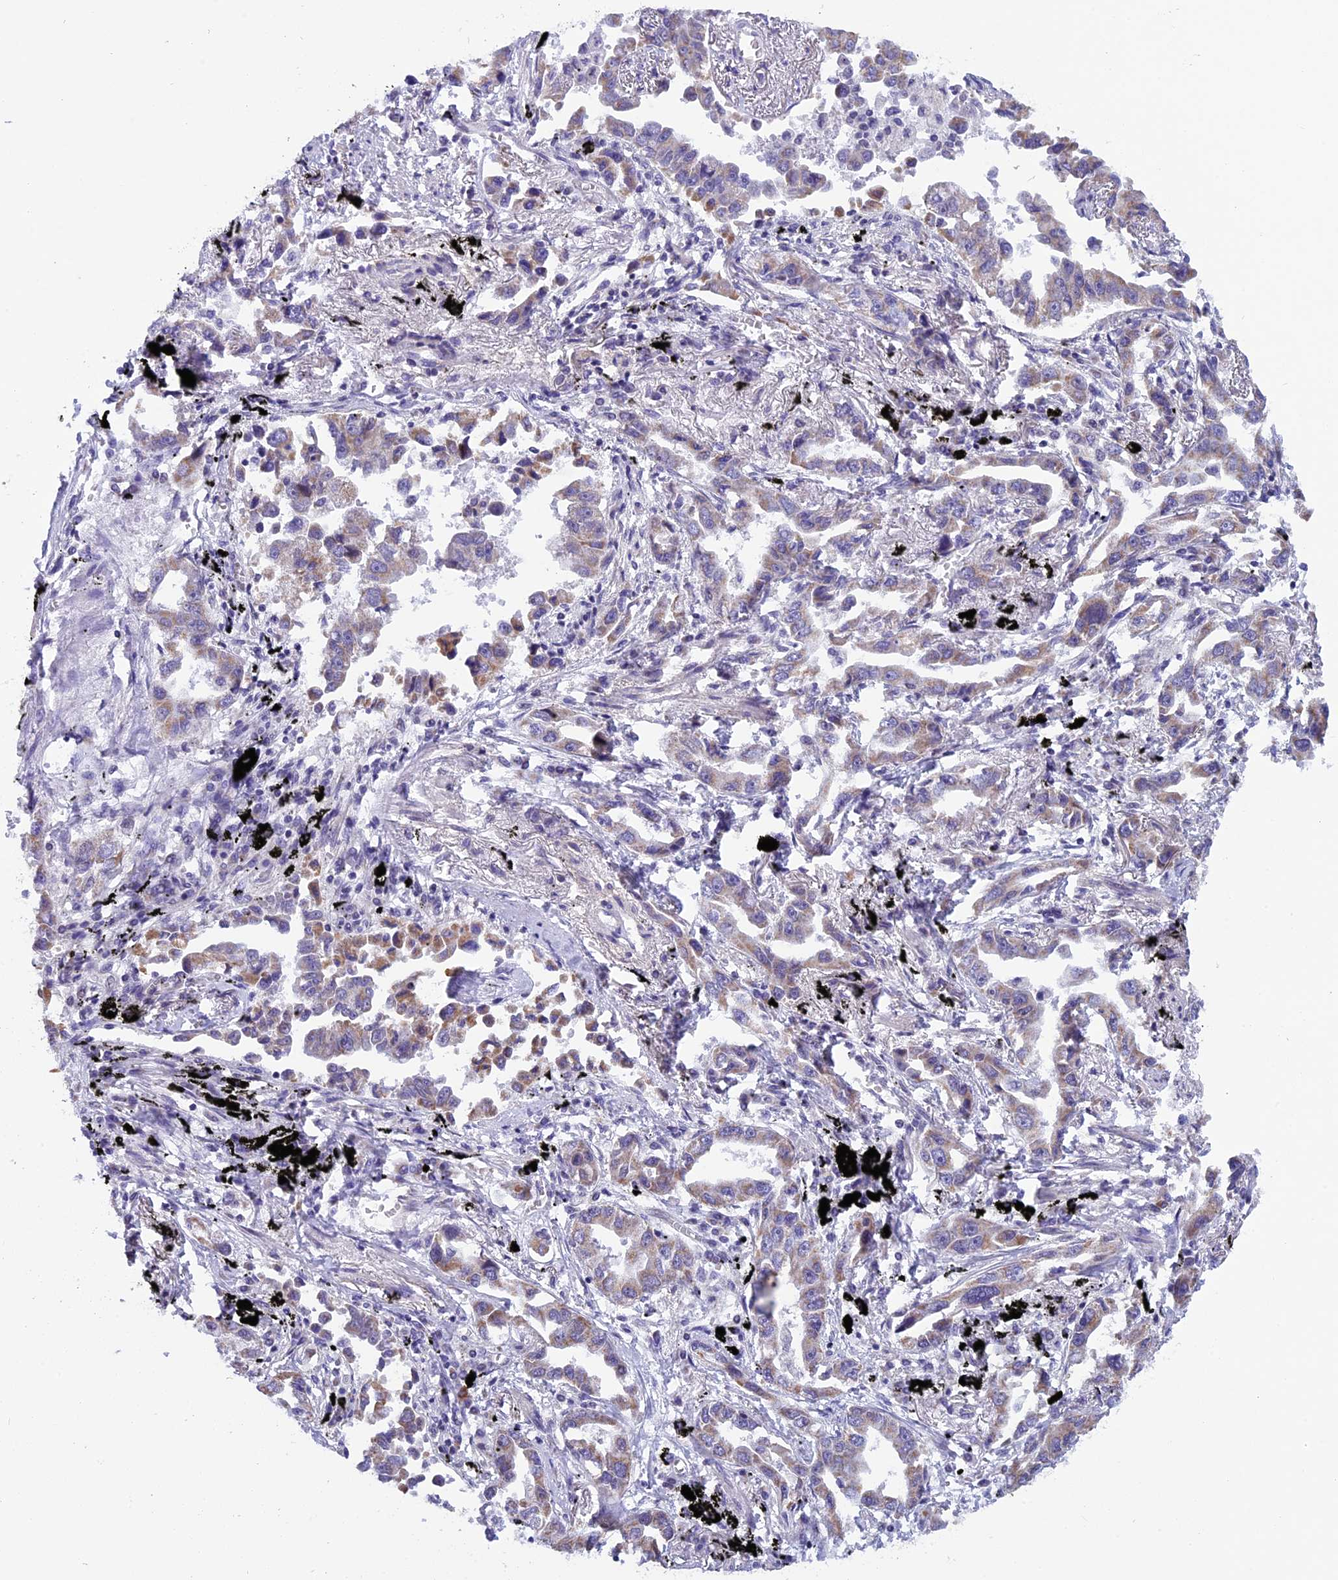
{"staining": {"intensity": "moderate", "quantity": "25%-75%", "location": "cytoplasmic/membranous"}, "tissue": "lung cancer", "cell_type": "Tumor cells", "image_type": "cancer", "snomed": [{"axis": "morphology", "description": "Adenocarcinoma, NOS"}, {"axis": "topography", "description": "Lung"}], "caption": "A micrograph showing moderate cytoplasmic/membranous expression in about 25%-75% of tumor cells in lung cancer (adenocarcinoma), as visualized by brown immunohistochemical staining.", "gene": "ZNF317", "patient": {"sex": "male", "age": 67}}